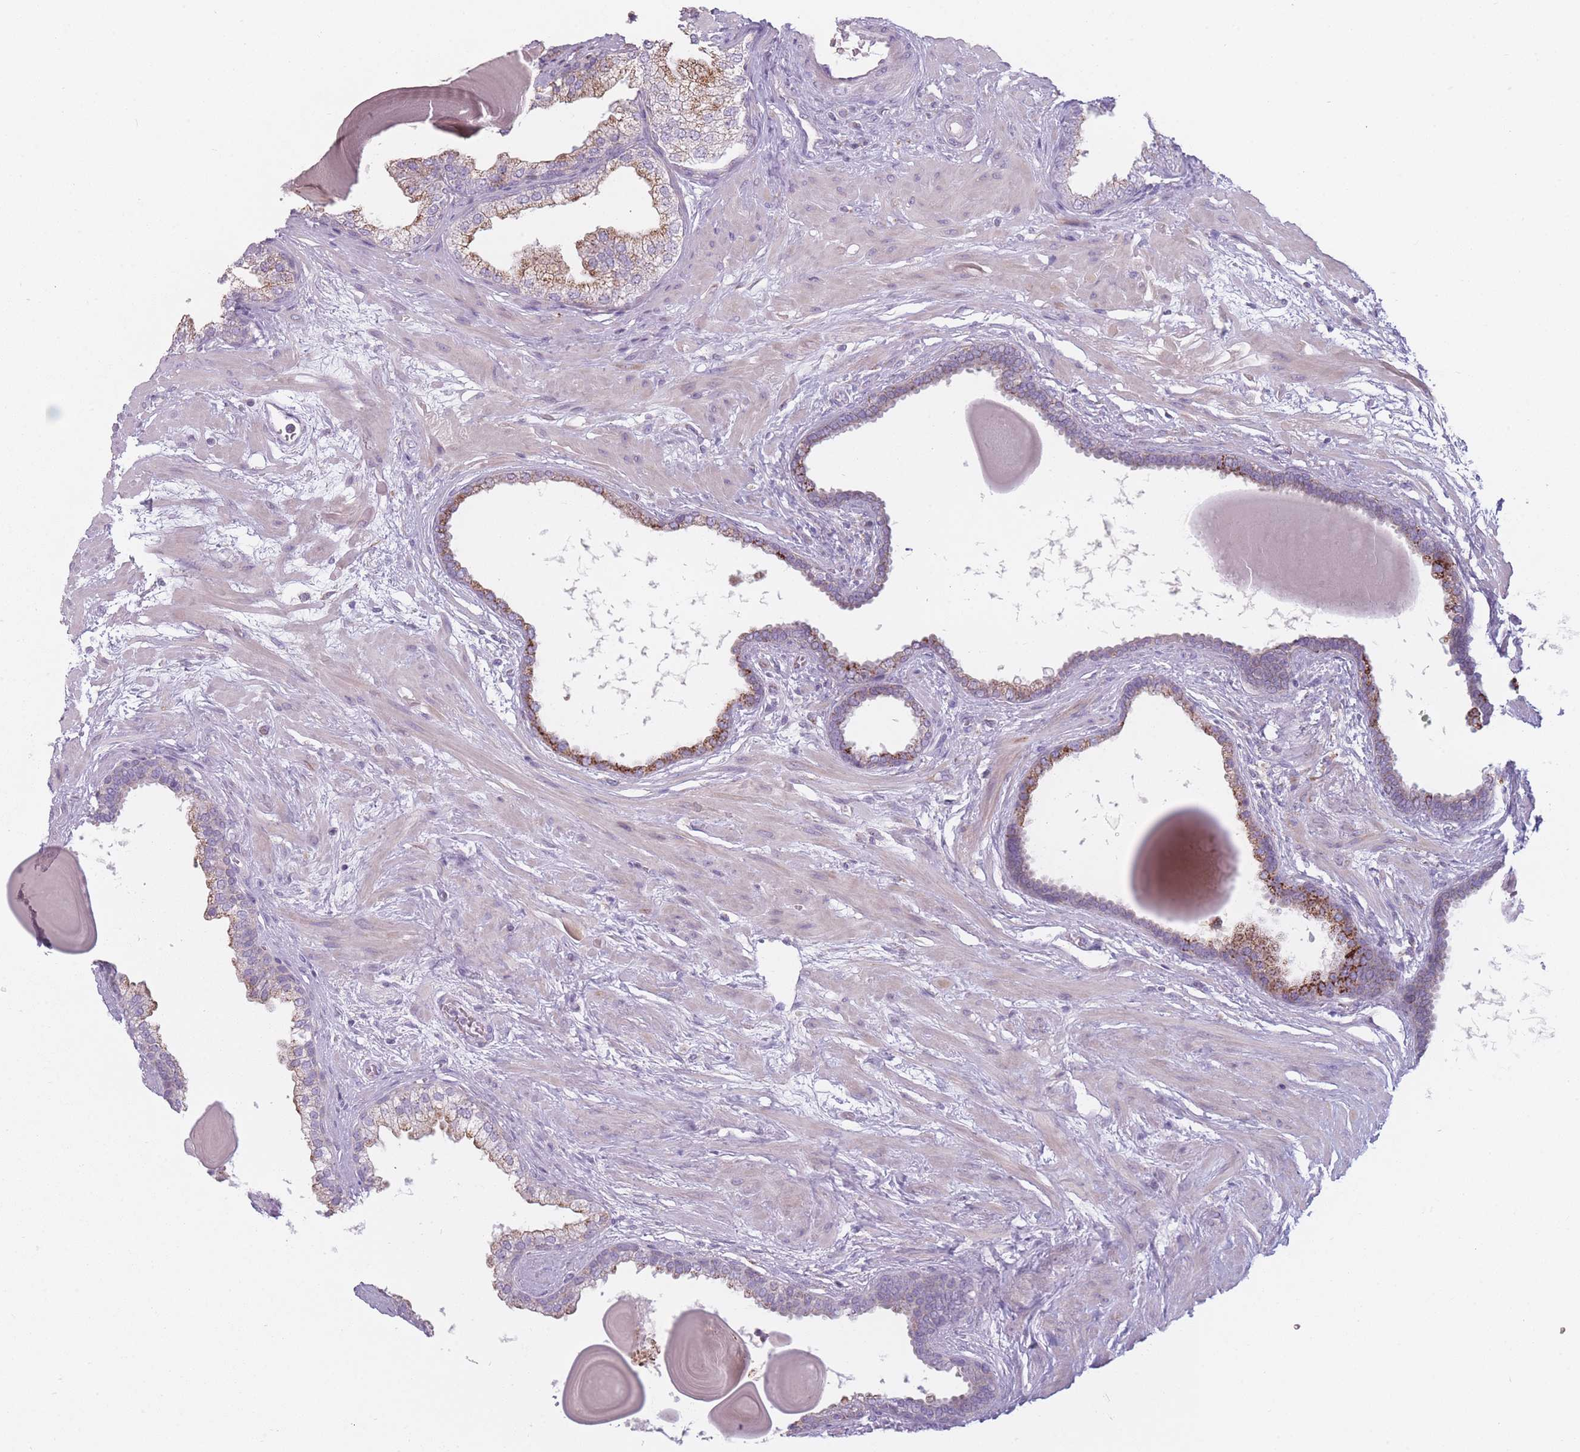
{"staining": {"intensity": "moderate", "quantity": "25%-75%", "location": "cytoplasmic/membranous"}, "tissue": "prostate", "cell_type": "Glandular cells", "image_type": "normal", "snomed": [{"axis": "morphology", "description": "Normal tissue, NOS"}, {"axis": "topography", "description": "Prostate"}], "caption": "Immunohistochemistry histopathology image of normal prostate: prostate stained using immunohistochemistry exhibits medium levels of moderate protein expression localized specifically in the cytoplasmic/membranous of glandular cells, appearing as a cytoplasmic/membranous brown color.", "gene": "PEX11B", "patient": {"sex": "male", "age": 48}}